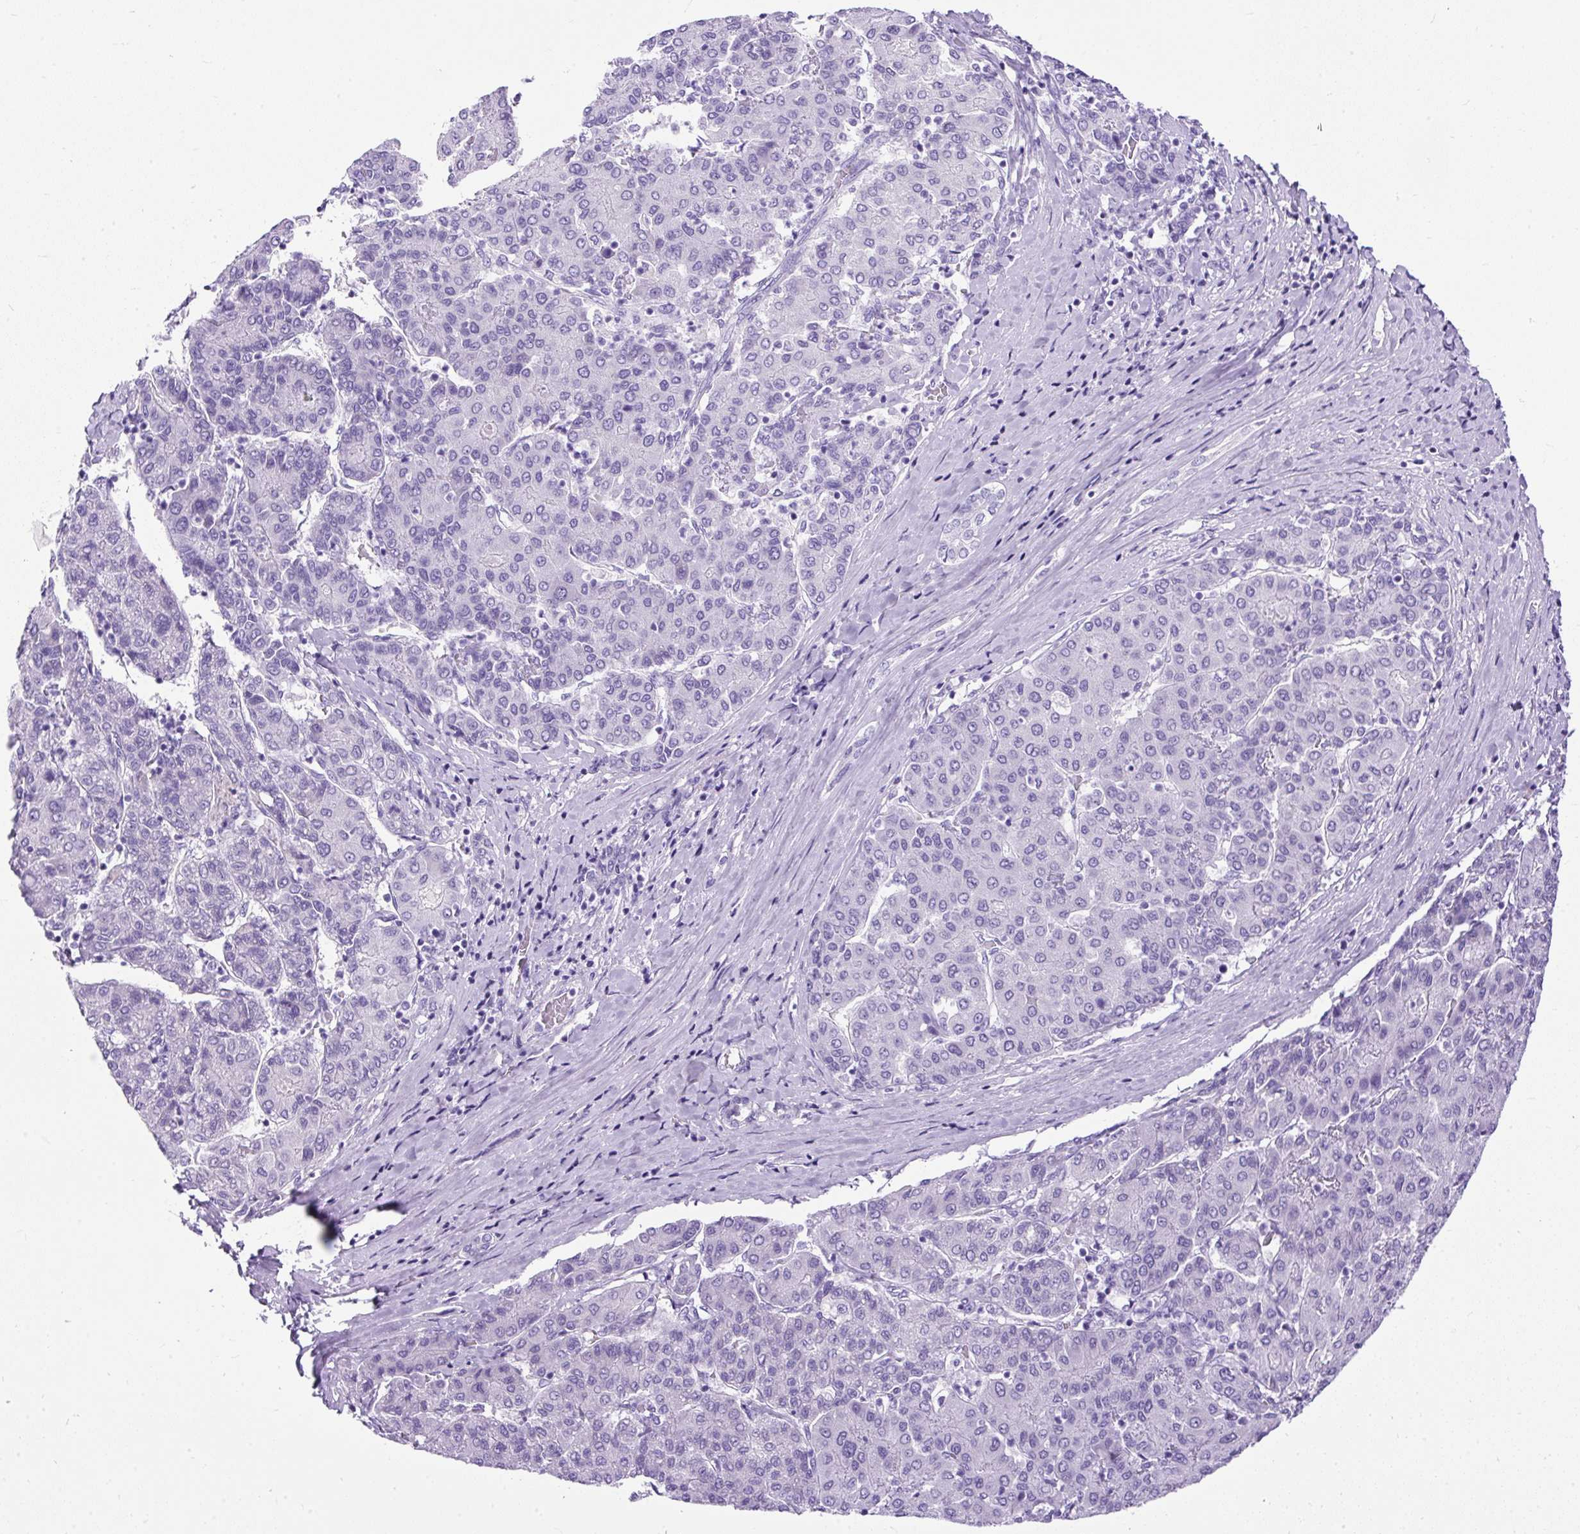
{"staining": {"intensity": "negative", "quantity": "none", "location": "none"}, "tissue": "liver cancer", "cell_type": "Tumor cells", "image_type": "cancer", "snomed": [{"axis": "morphology", "description": "Carcinoma, Hepatocellular, NOS"}, {"axis": "topography", "description": "Liver"}], "caption": "There is no significant staining in tumor cells of liver cancer (hepatocellular carcinoma).", "gene": "UPP1", "patient": {"sex": "male", "age": 65}}